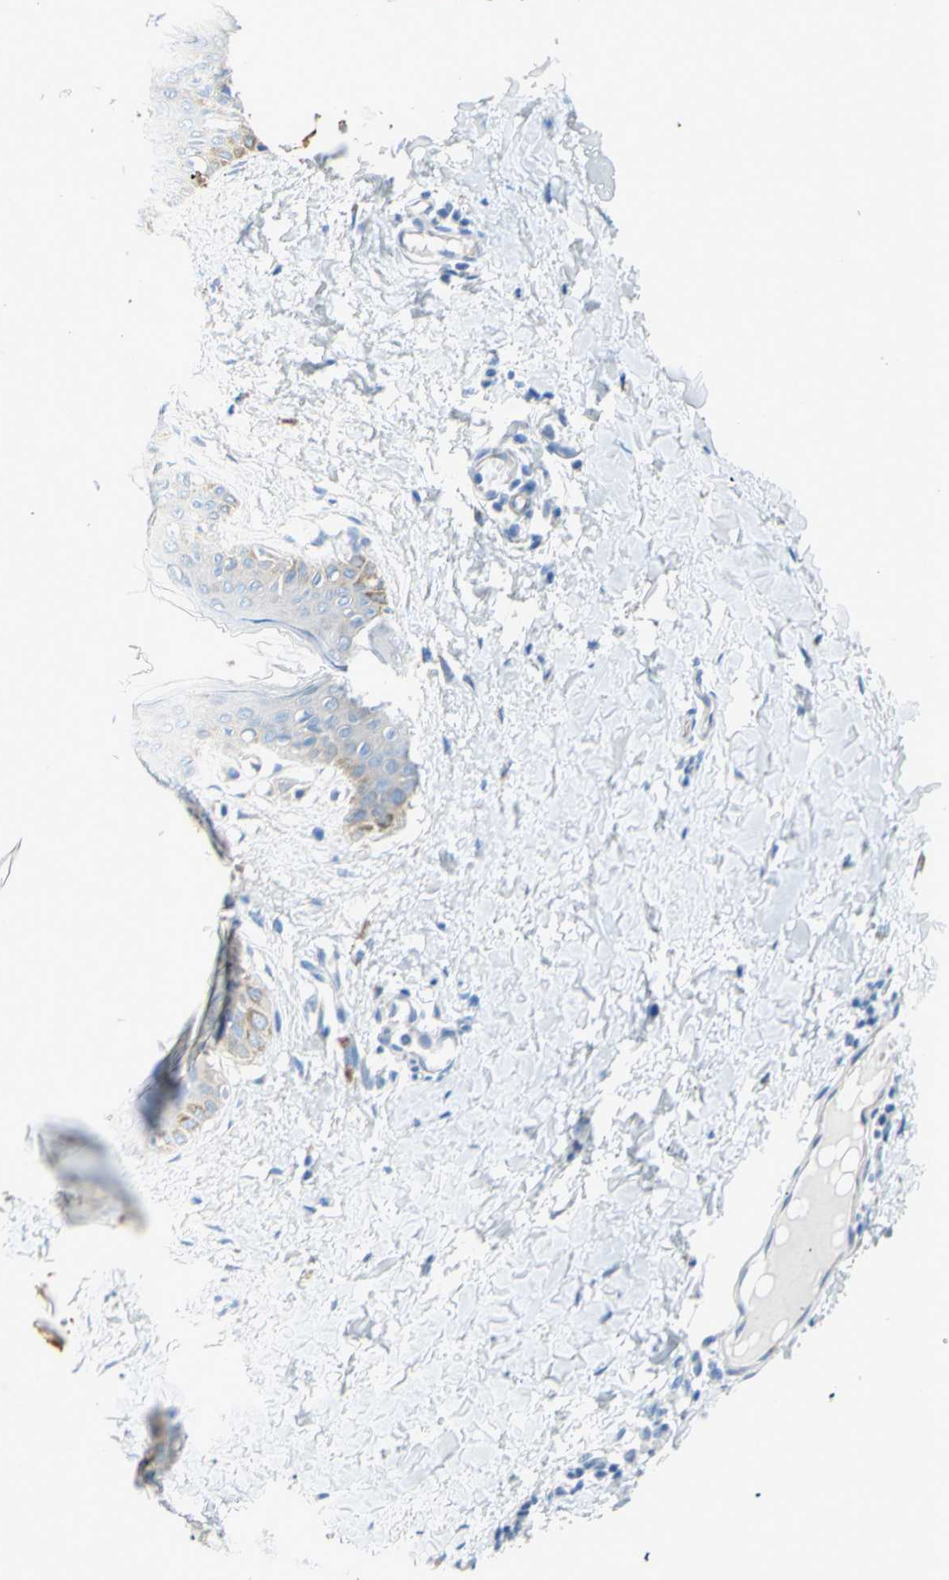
{"staining": {"intensity": "weak", "quantity": "25%-75%", "location": "cytoplasmic/membranous"}, "tissue": "skin", "cell_type": "Fibroblasts", "image_type": "normal", "snomed": [{"axis": "morphology", "description": "Normal tissue, NOS"}, {"axis": "topography", "description": "Skin"}], "caption": "A brown stain labels weak cytoplasmic/membranous expression of a protein in fibroblasts of benign skin.", "gene": "TMIGD2", "patient": {"sex": "female", "age": 17}}